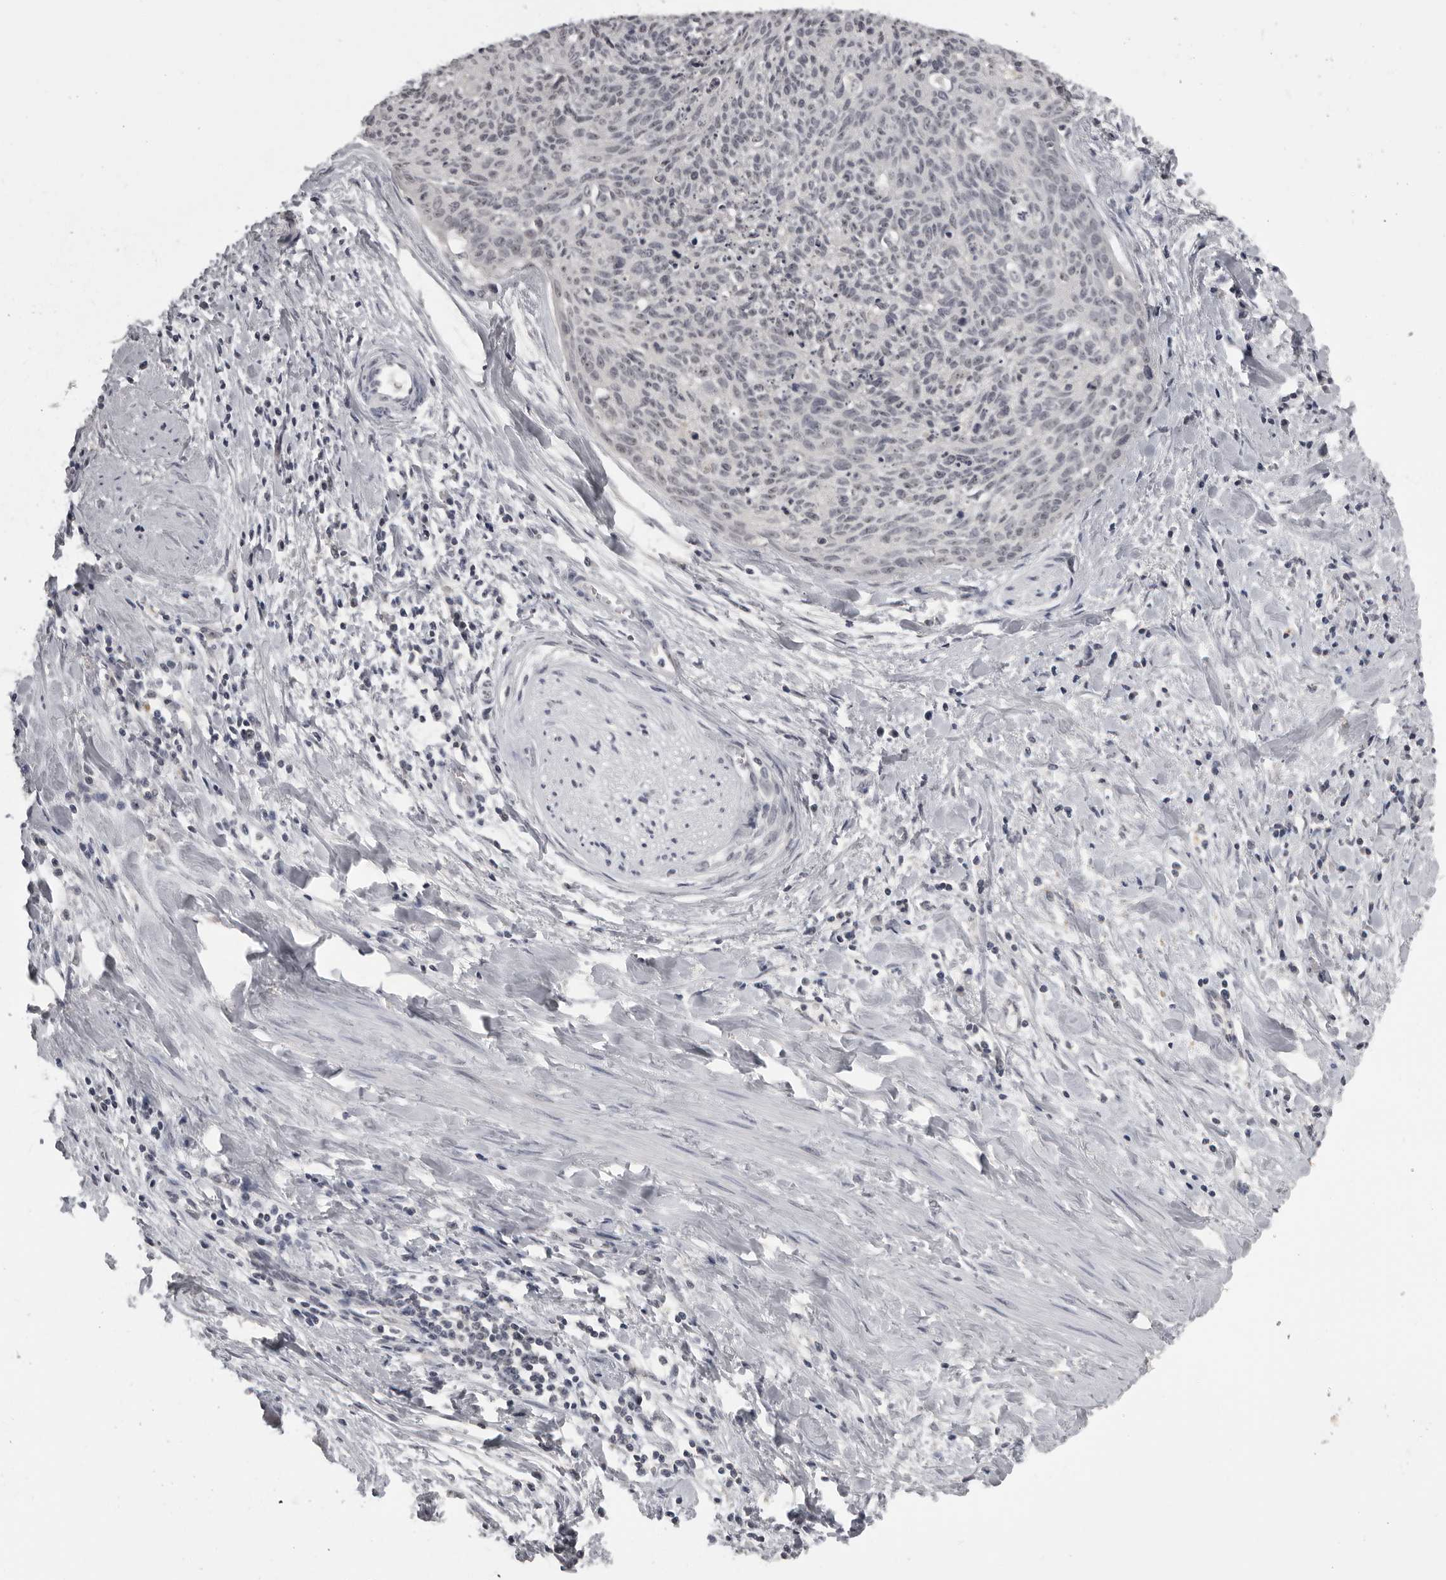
{"staining": {"intensity": "negative", "quantity": "none", "location": "none"}, "tissue": "cervical cancer", "cell_type": "Tumor cells", "image_type": "cancer", "snomed": [{"axis": "morphology", "description": "Squamous cell carcinoma, NOS"}, {"axis": "topography", "description": "Cervix"}], "caption": "DAB (3,3'-diaminobenzidine) immunohistochemical staining of human cervical squamous cell carcinoma displays no significant staining in tumor cells.", "gene": "MRTO4", "patient": {"sex": "female", "age": 55}}